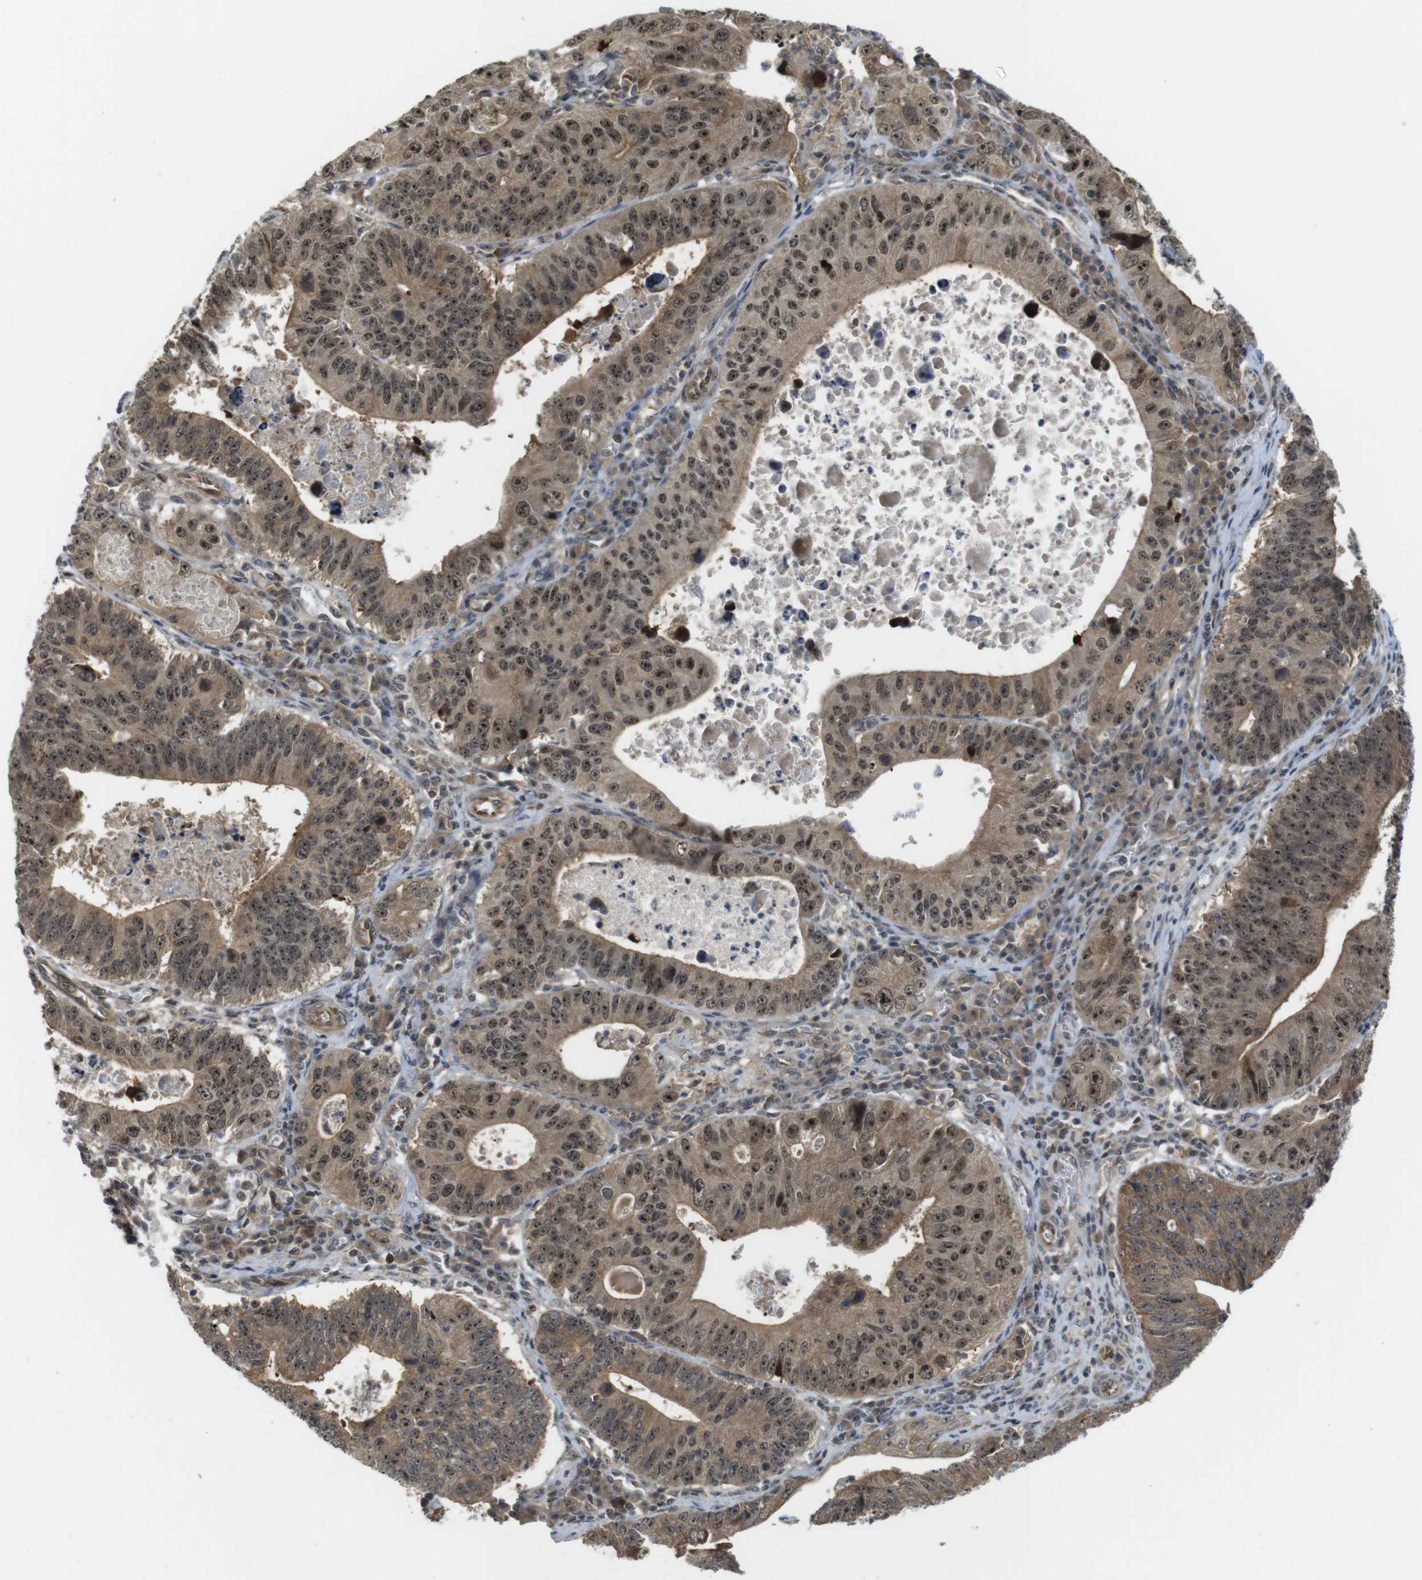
{"staining": {"intensity": "strong", "quantity": ">75%", "location": "cytoplasmic/membranous,nuclear"}, "tissue": "stomach cancer", "cell_type": "Tumor cells", "image_type": "cancer", "snomed": [{"axis": "morphology", "description": "Adenocarcinoma, NOS"}, {"axis": "topography", "description": "Stomach"}], "caption": "High-power microscopy captured an immunohistochemistry (IHC) micrograph of stomach adenocarcinoma, revealing strong cytoplasmic/membranous and nuclear expression in about >75% of tumor cells.", "gene": "CC2D1A", "patient": {"sex": "male", "age": 59}}